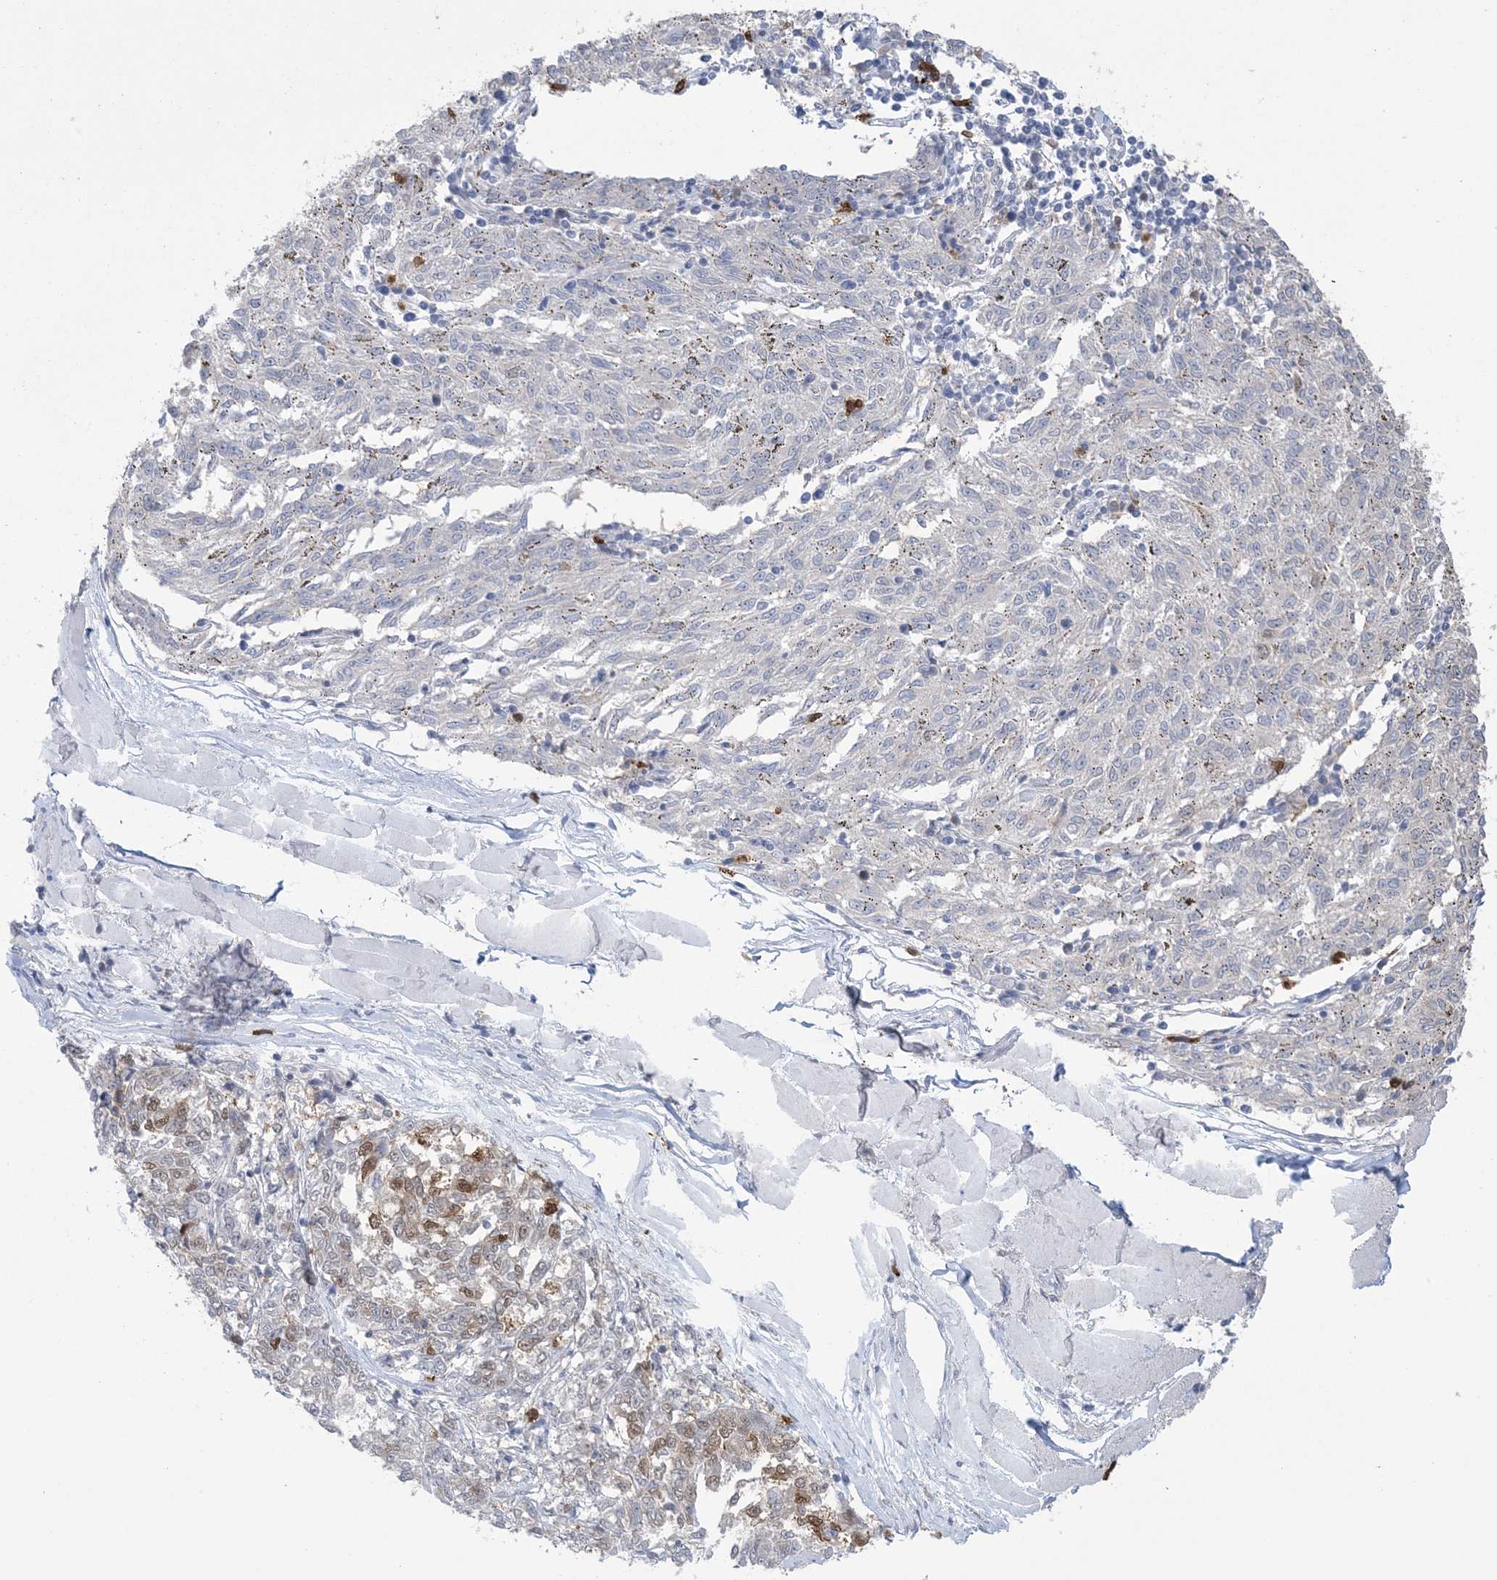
{"staining": {"intensity": "negative", "quantity": "none", "location": "none"}, "tissue": "melanoma", "cell_type": "Tumor cells", "image_type": "cancer", "snomed": [{"axis": "morphology", "description": "Malignant melanoma, NOS"}, {"axis": "topography", "description": "Skin"}], "caption": "High power microscopy image of an IHC image of malignant melanoma, revealing no significant expression in tumor cells.", "gene": "HMGCS1", "patient": {"sex": "female", "age": 72}}